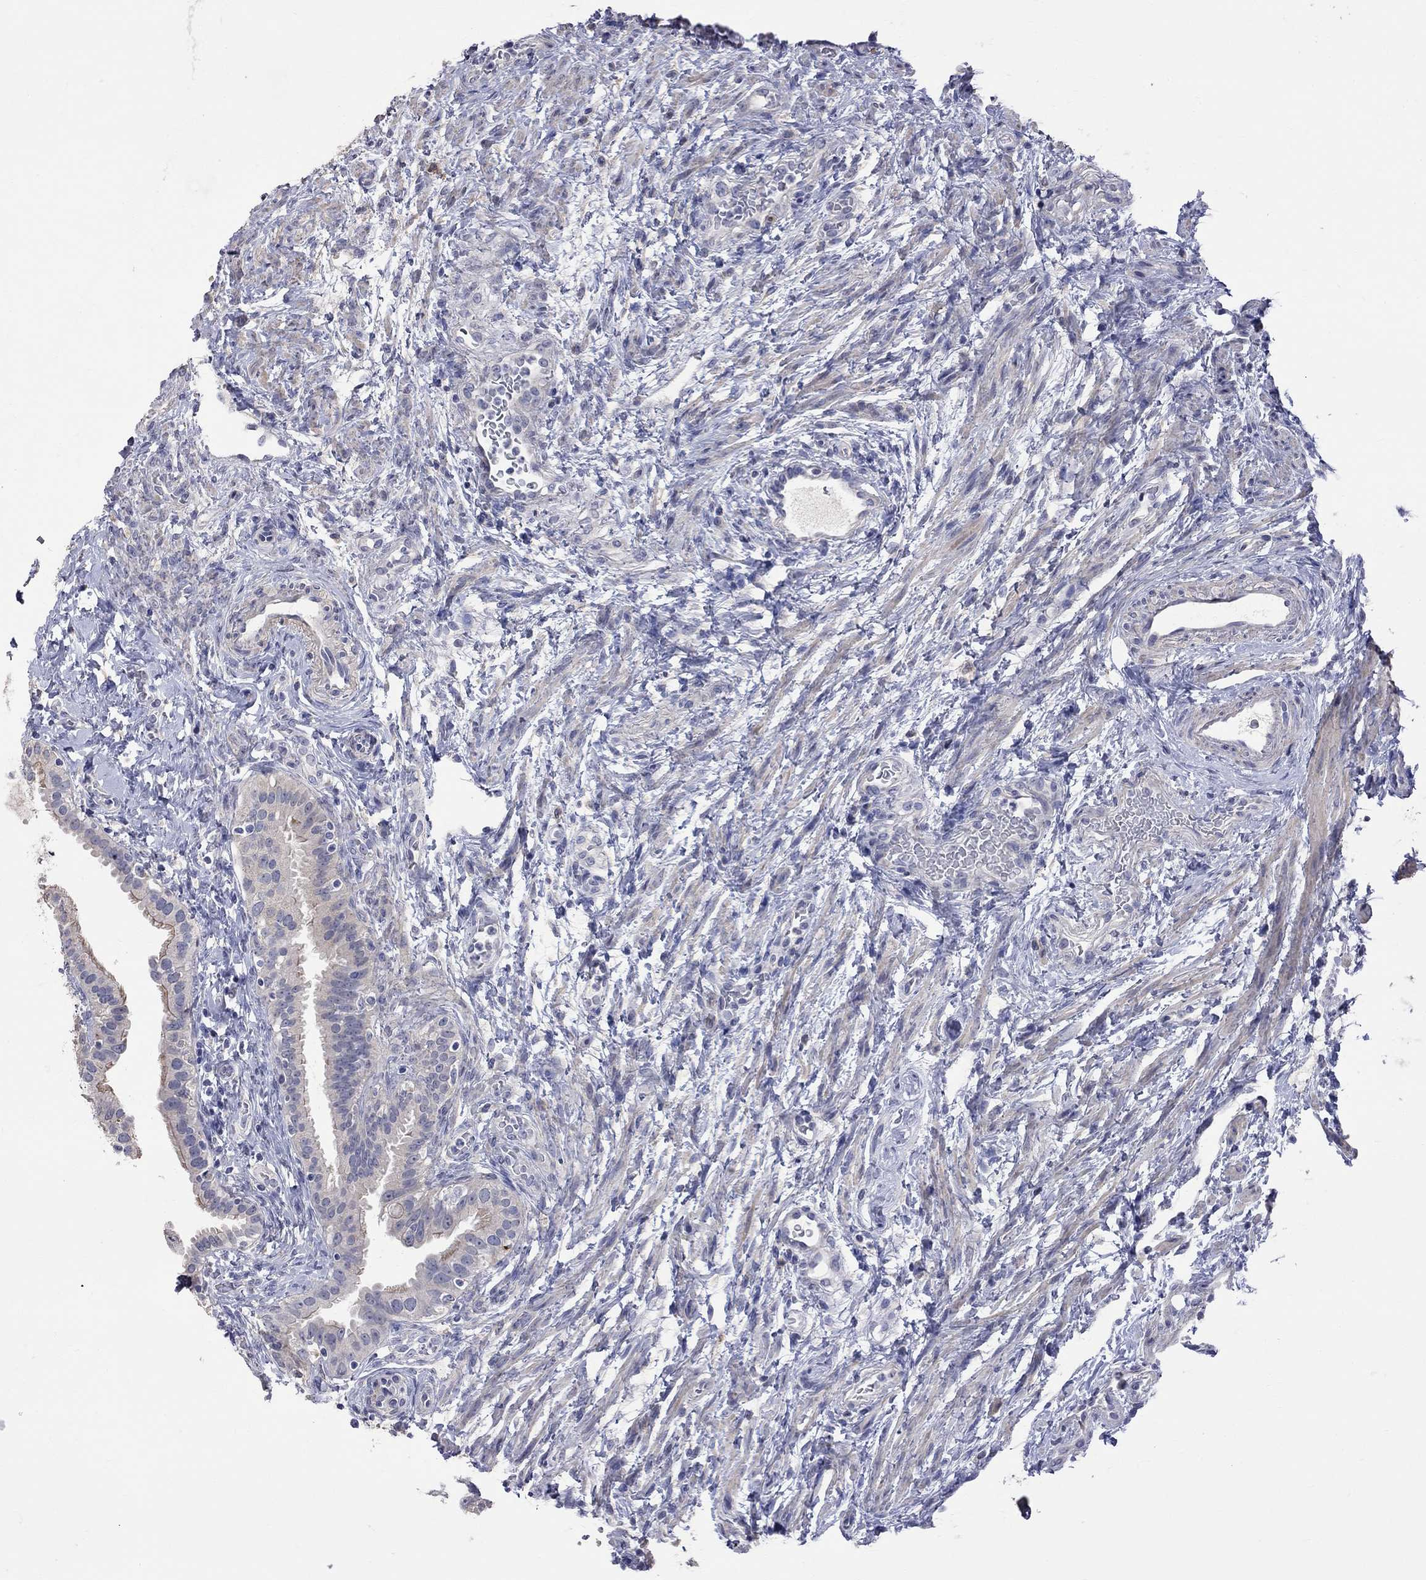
{"staining": {"intensity": "negative", "quantity": "none", "location": "none"}, "tissue": "fallopian tube", "cell_type": "Glandular cells", "image_type": "normal", "snomed": [{"axis": "morphology", "description": "Normal tissue, NOS"}, {"axis": "topography", "description": "Fallopian tube"}, {"axis": "topography", "description": "Ovary"}], "caption": "High power microscopy micrograph of an immunohistochemistry micrograph of unremarkable fallopian tube, revealing no significant positivity in glandular cells.", "gene": "CKAP2", "patient": {"sex": "female", "age": 41}}